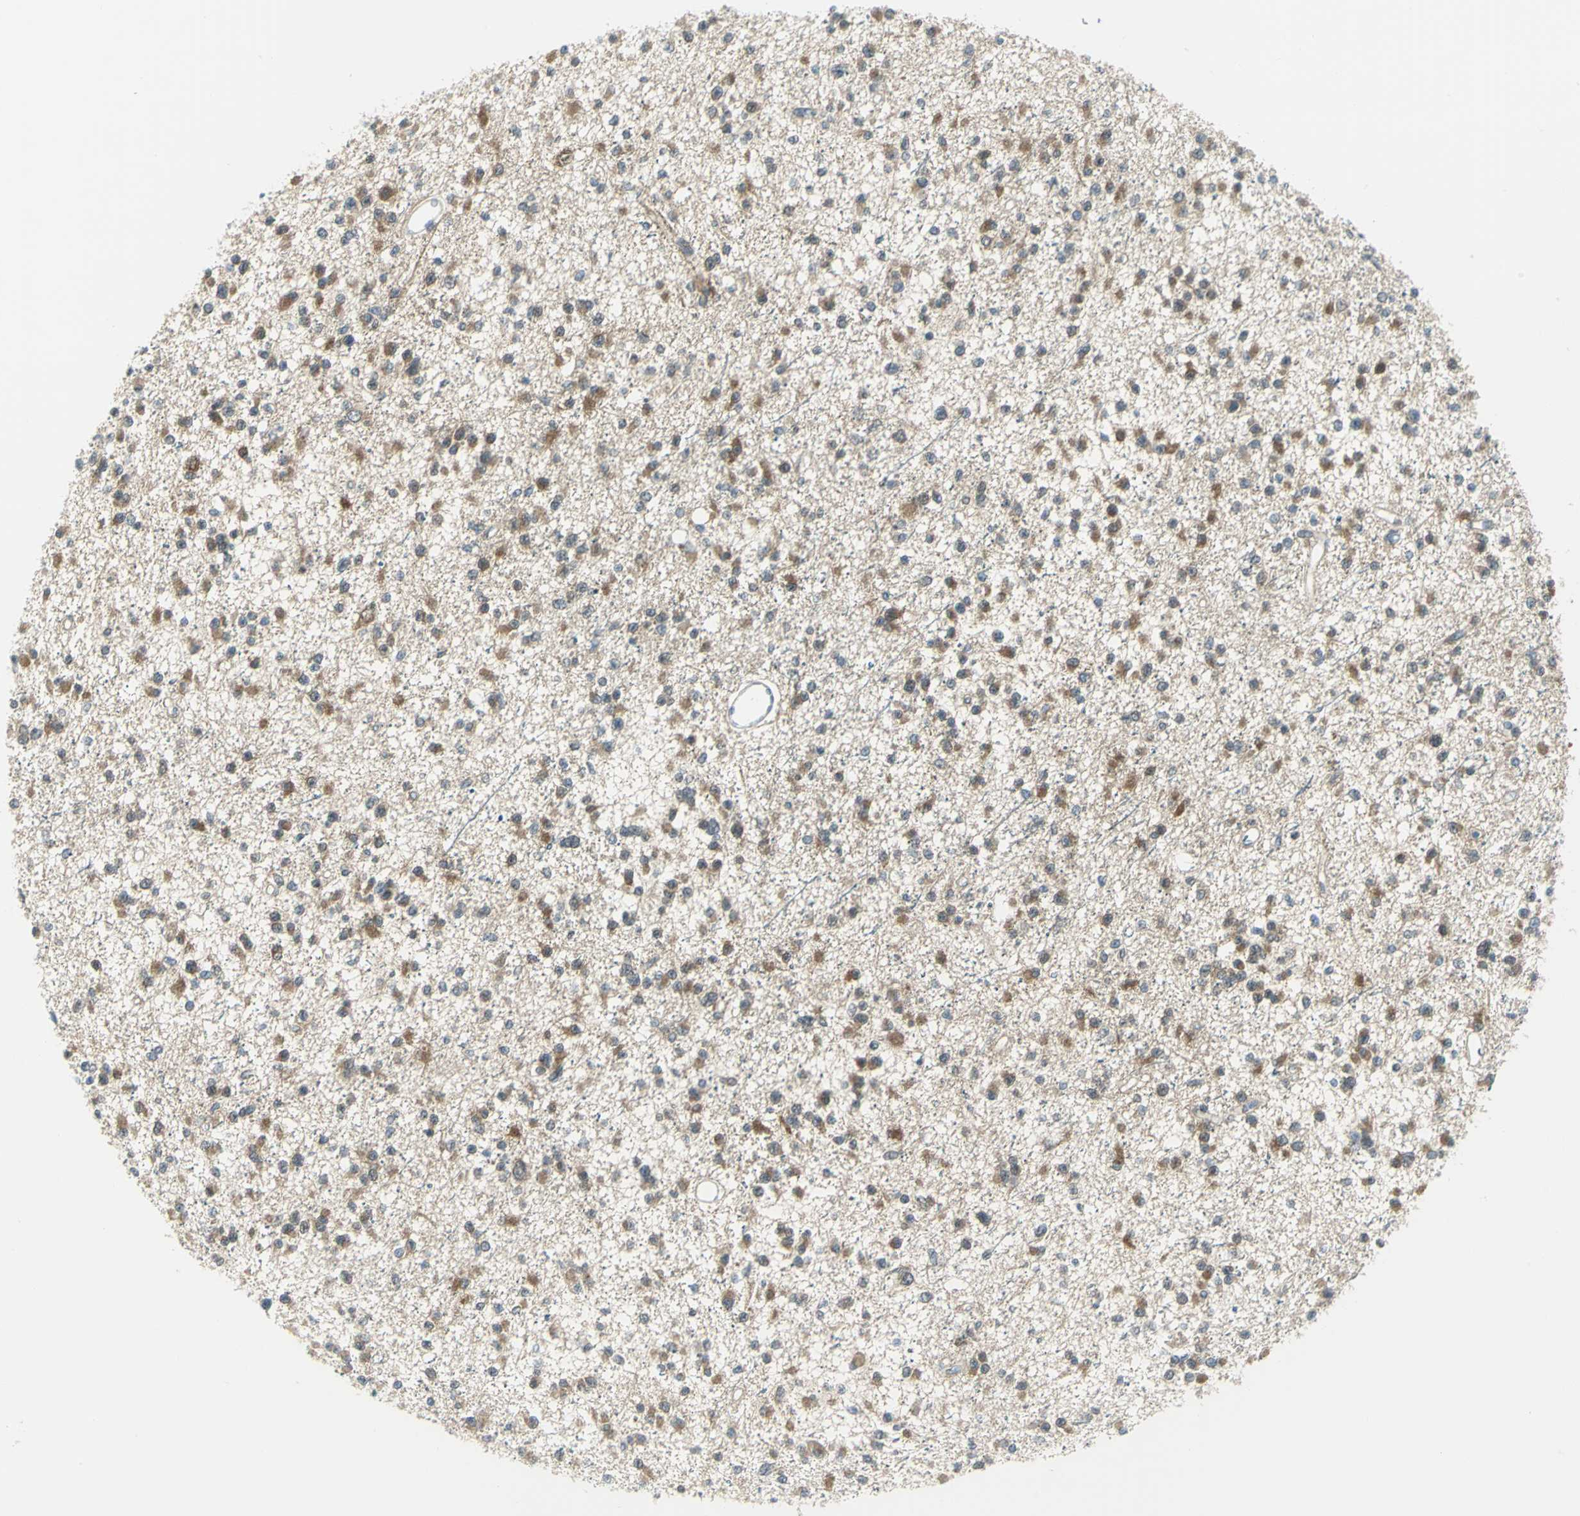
{"staining": {"intensity": "moderate", "quantity": "25%-75%", "location": "cytoplasmic/membranous"}, "tissue": "glioma", "cell_type": "Tumor cells", "image_type": "cancer", "snomed": [{"axis": "morphology", "description": "Glioma, malignant, Low grade"}, {"axis": "topography", "description": "Brain"}], "caption": "This is a histology image of IHC staining of glioma, which shows moderate staining in the cytoplasmic/membranous of tumor cells.", "gene": "ALDOA", "patient": {"sex": "female", "age": 22}}